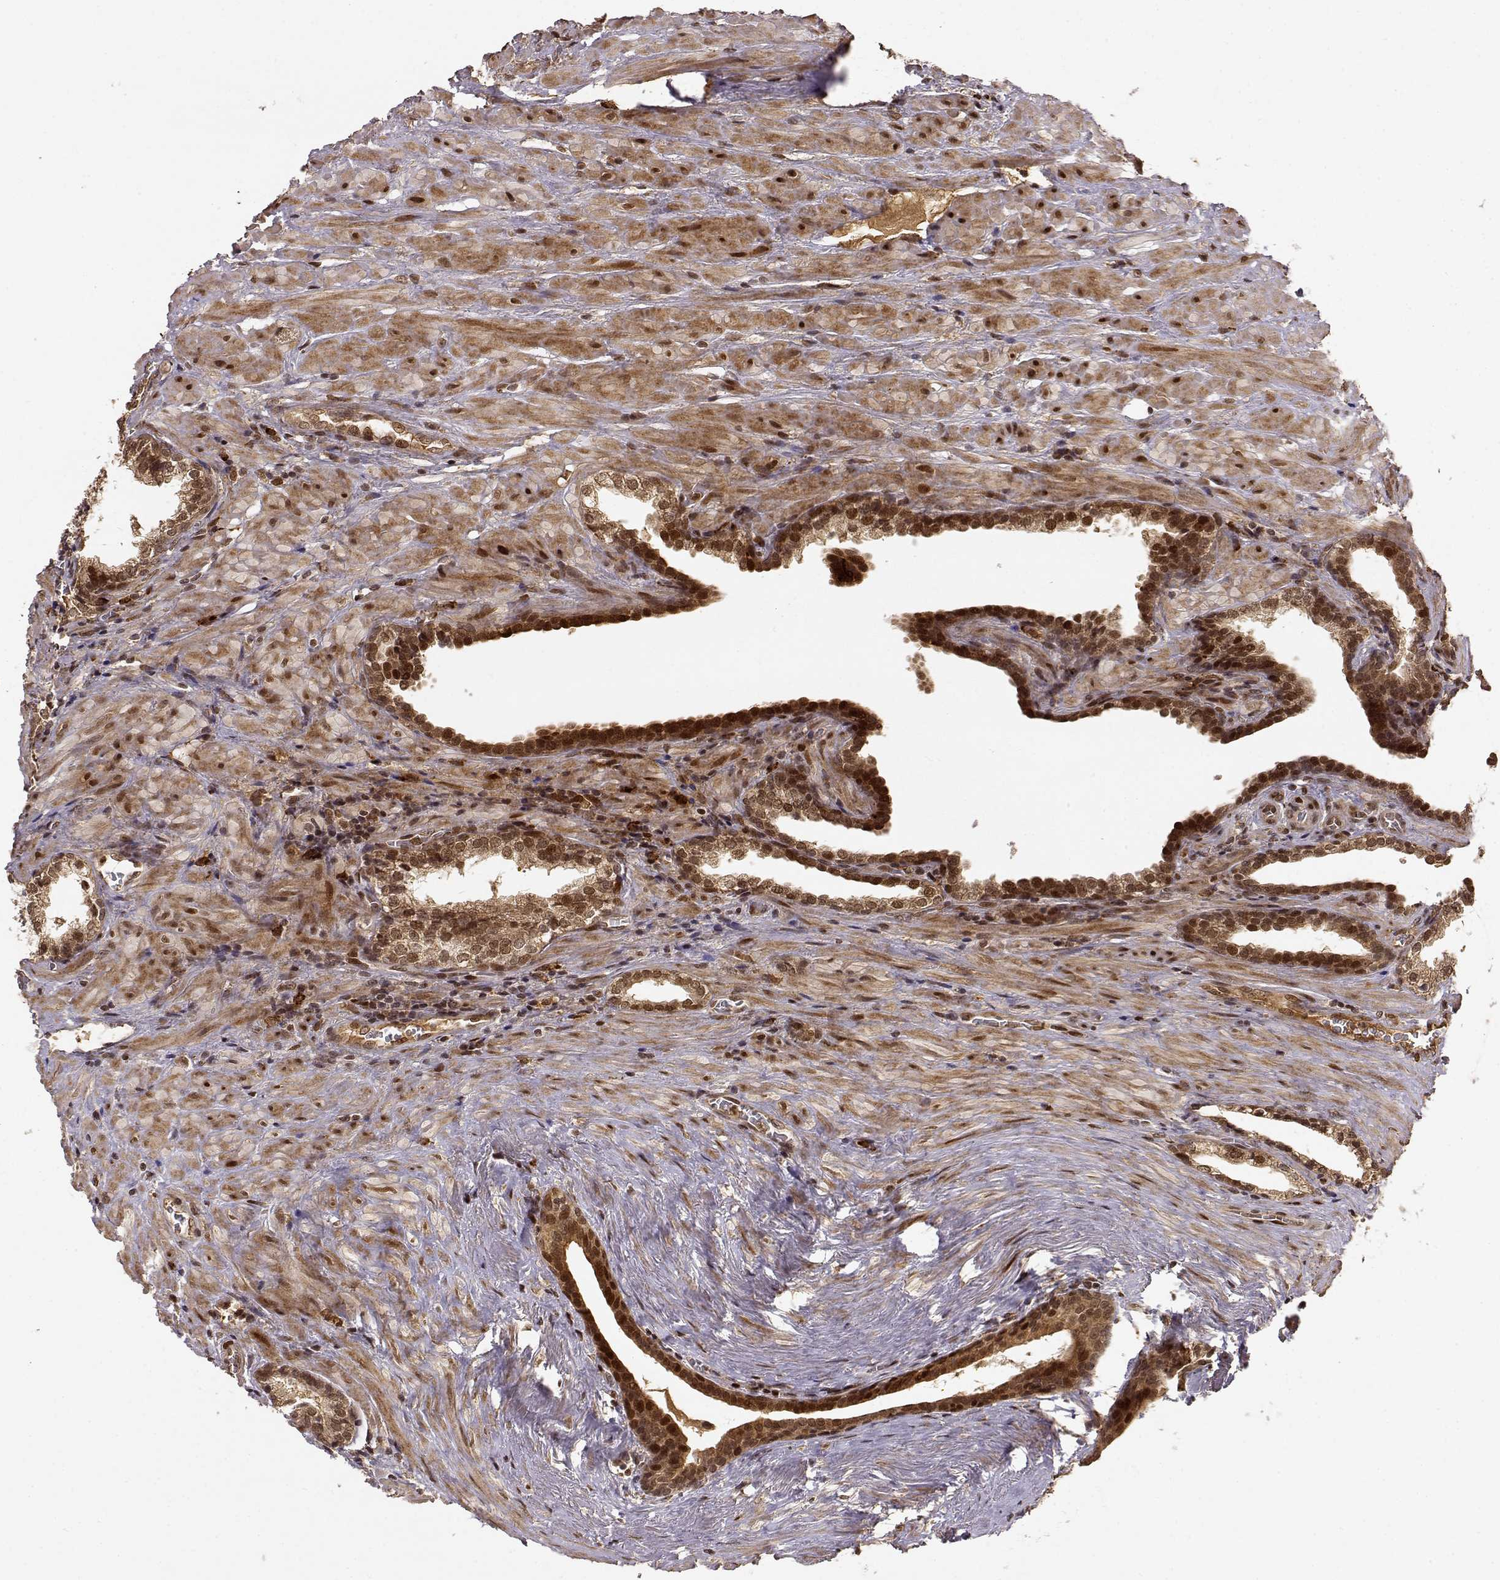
{"staining": {"intensity": "strong", "quantity": ">75%", "location": "cytoplasmic/membranous,nuclear"}, "tissue": "prostate cancer", "cell_type": "Tumor cells", "image_type": "cancer", "snomed": [{"axis": "morphology", "description": "Adenocarcinoma, NOS"}, {"axis": "topography", "description": "Prostate and seminal vesicle, NOS"}], "caption": "Approximately >75% of tumor cells in prostate cancer (adenocarcinoma) demonstrate strong cytoplasmic/membranous and nuclear protein expression as visualized by brown immunohistochemical staining.", "gene": "MAEA", "patient": {"sex": "male", "age": 63}}